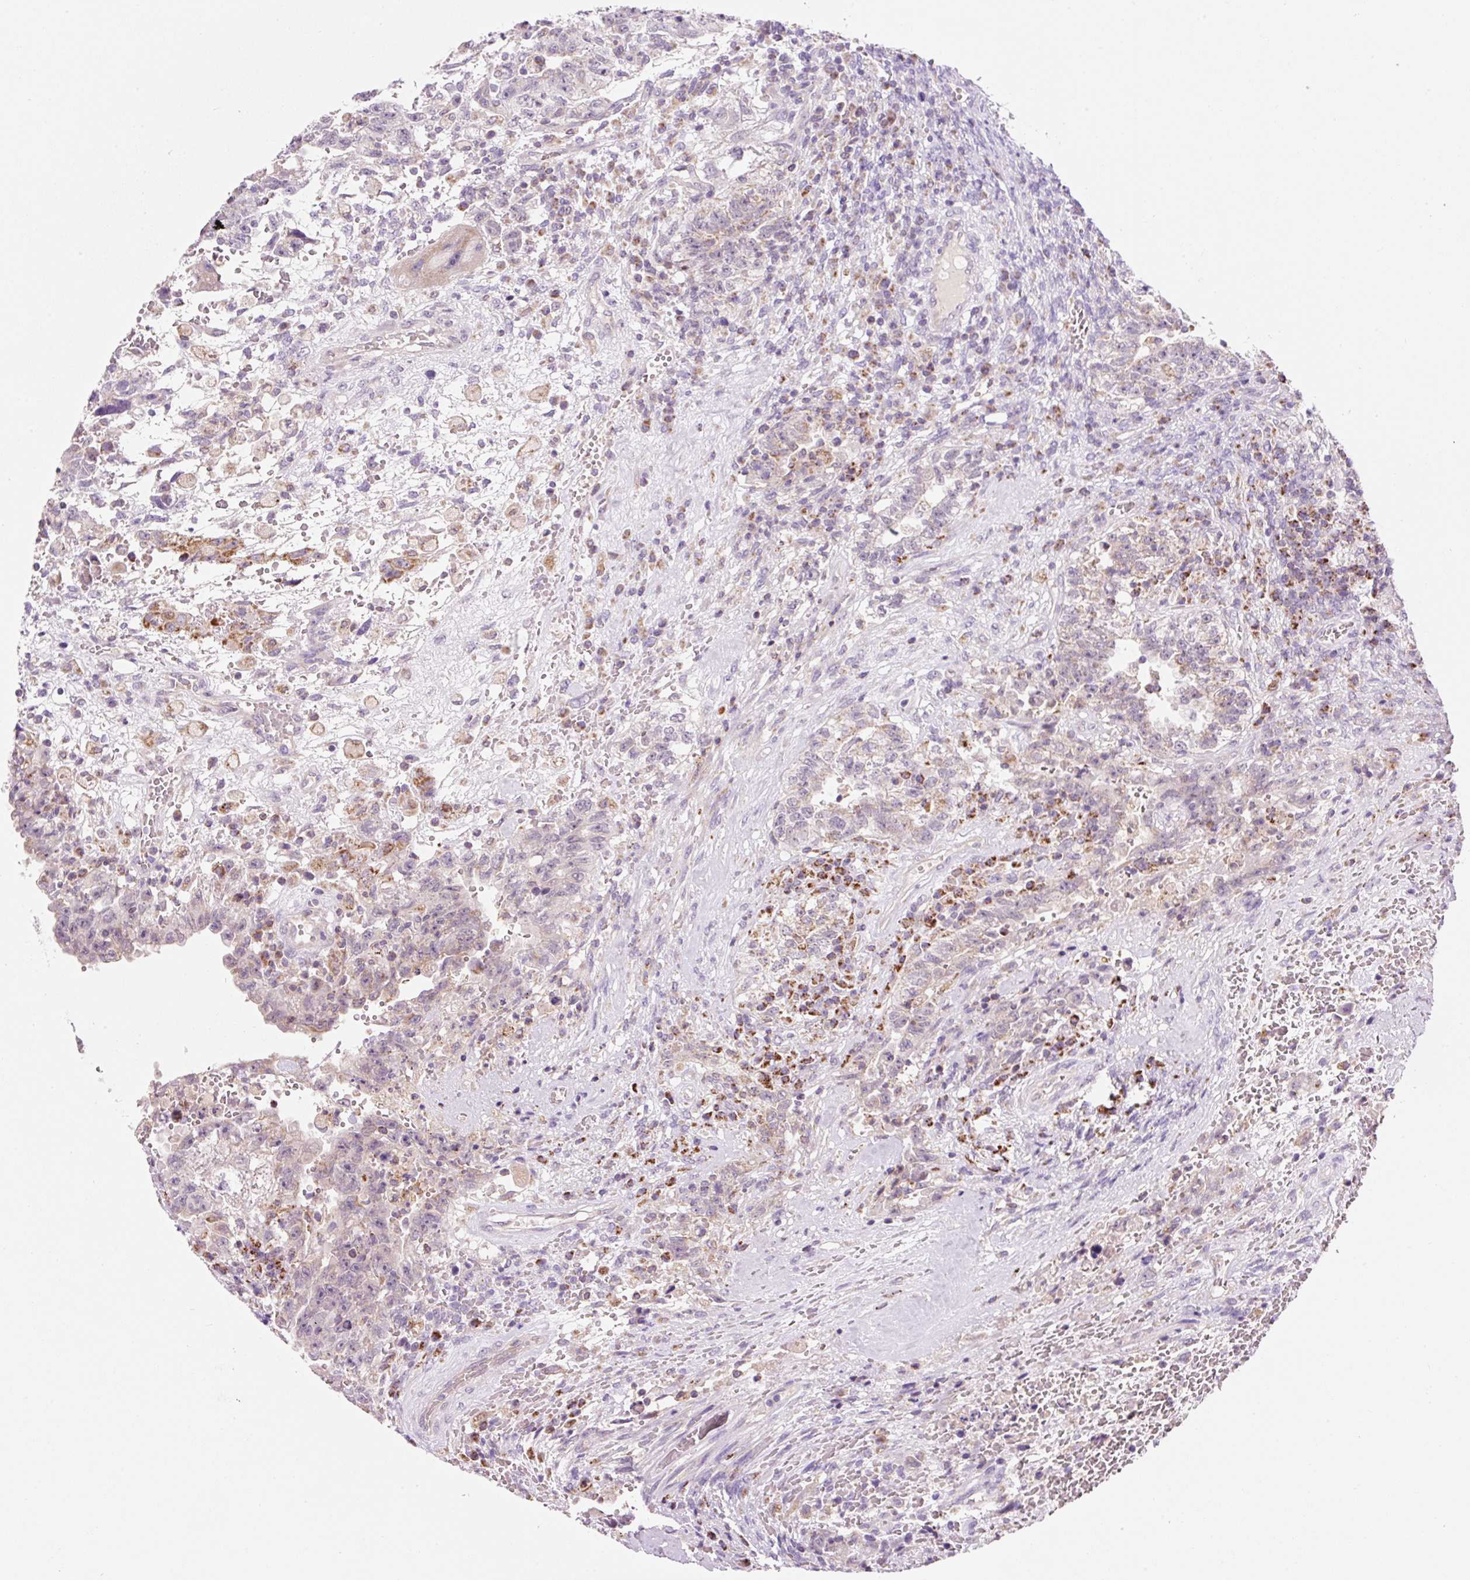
{"staining": {"intensity": "moderate", "quantity": "<25%", "location": "cytoplasmic/membranous"}, "tissue": "testis cancer", "cell_type": "Tumor cells", "image_type": "cancer", "snomed": [{"axis": "morphology", "description": "Carcinoma, Embryonal, NOS"}, {"axis": "topography", "description": "Testis"}], "caption": "Human testis embryonal carcinoma stained with a brown dye exhibits moderate cytoplasmic/membranous positive positivity in about <25% of tumor cells.", "gene": "PCK2", "patient": {"sex": "male", "age": 26}}